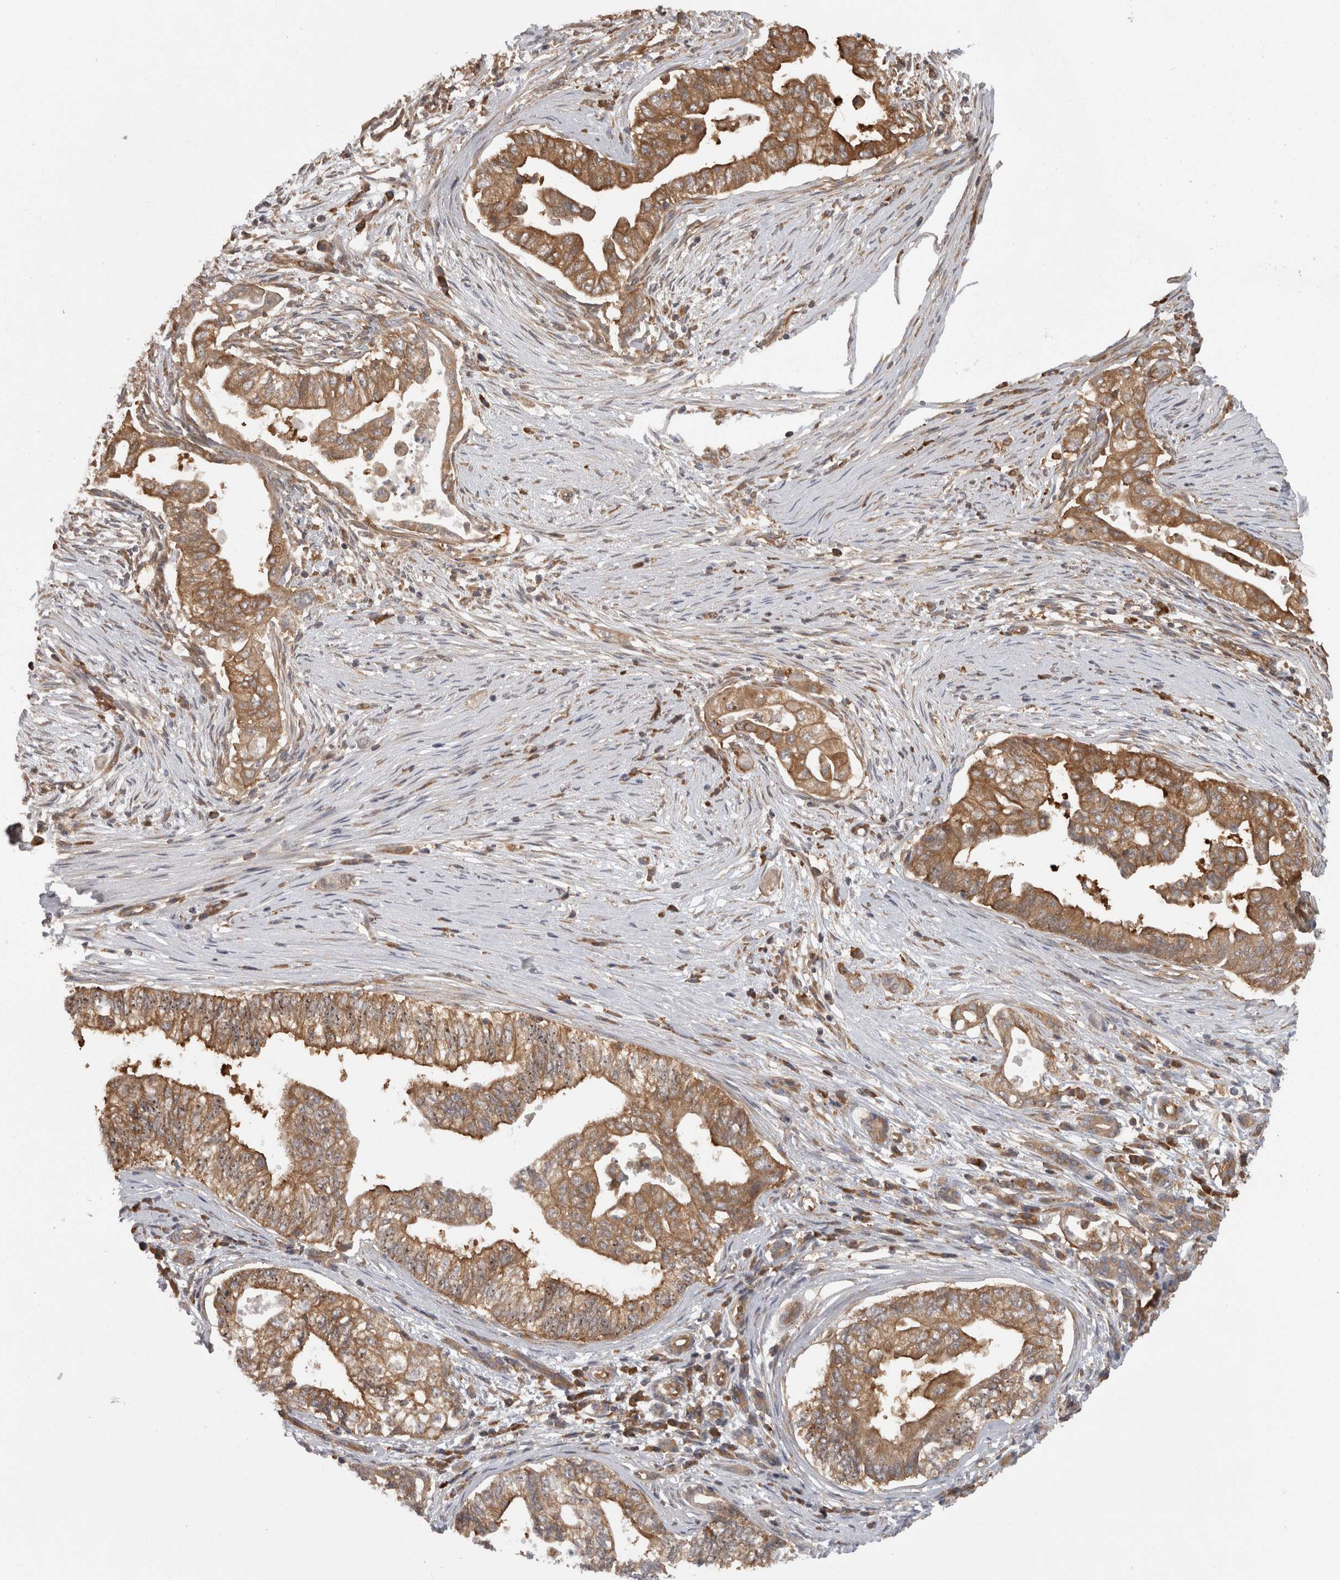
{"staining": {"intensity": "moderate", "quantity": ">75%", "location": "cytoplasmic/membranous"}, "tissue": "pancreatic cancer", "cell_type": "Tumor cells", "image_type": "cancer", "snomed": [{"axis": "morphology", "description": "Adenocarcinoma, NOS"}, {"axis": "topography", "description": "Pancreas"}], "caption": "Immunohistochemical staining of pancreatic cancer (adenocarcinoma) reveals moderate cytoplasmic/membranous protein staining in approximately >75% of tumor cells. (DAB IHC, brown staining for protein, blue staining for nuclei).", "gene": "SMCR8", "patient": {"sex": "male", "age": 72}}